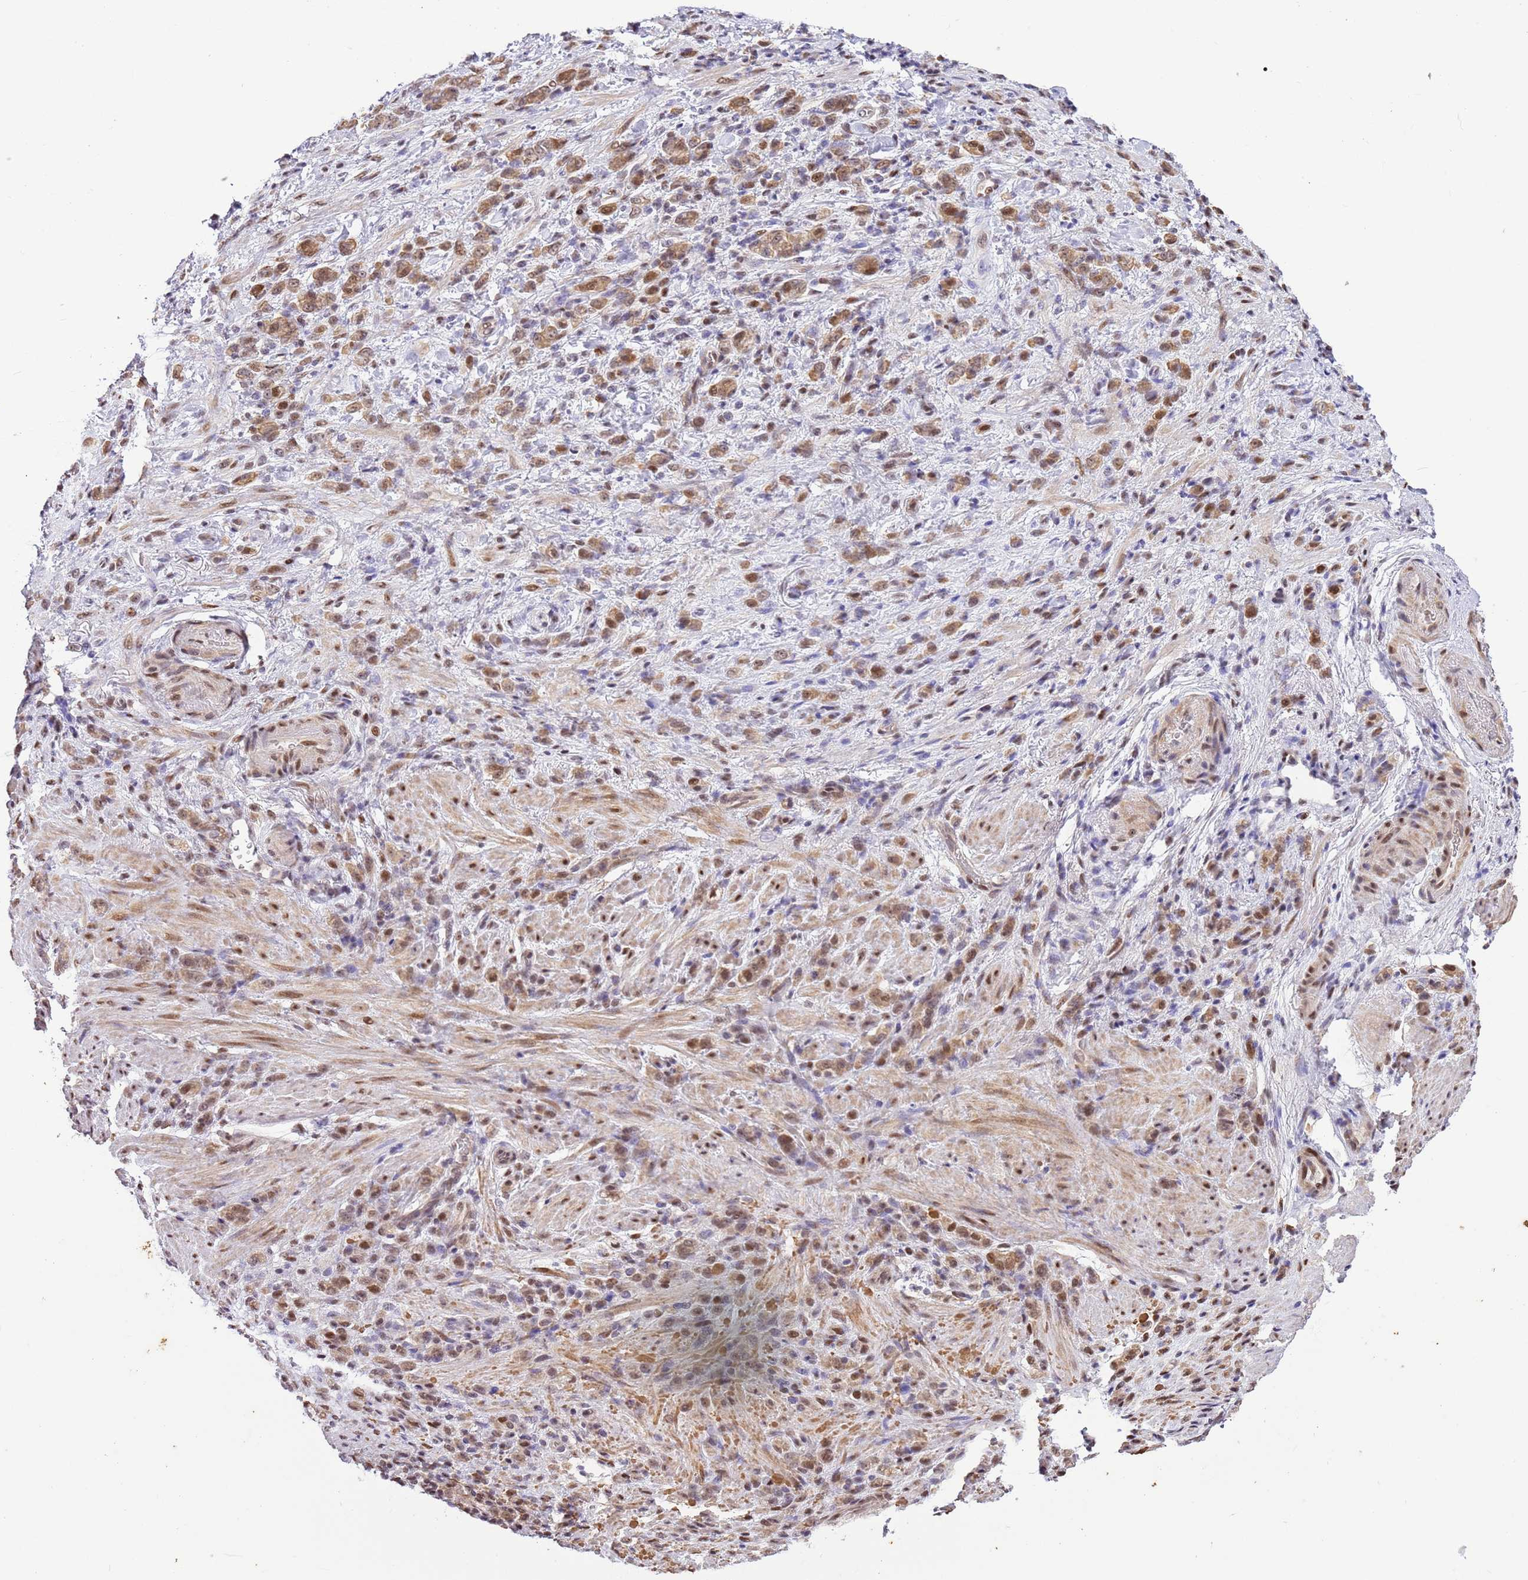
{"staining": {"intensity": "moderate", "quantity": ">75%", "location": "nuclear"}, "tissue": "stomach cancer", "cell_type": "Tumor cells", "image_type": "cancer", "snomed": [{"axis": "morphology", "description": "Adenocarcinoma, NOS"}, {"axis": "topography", "description": "Stomach"}], "caption": "Adenocarcinoma (stomach) stained for a protein reveals moderate nuclear positivity in tumor cells. (IHC, brightfield microscopy, high magnification).", "gene": "RFK", "patient": {"sex": "male", "age": 77}}